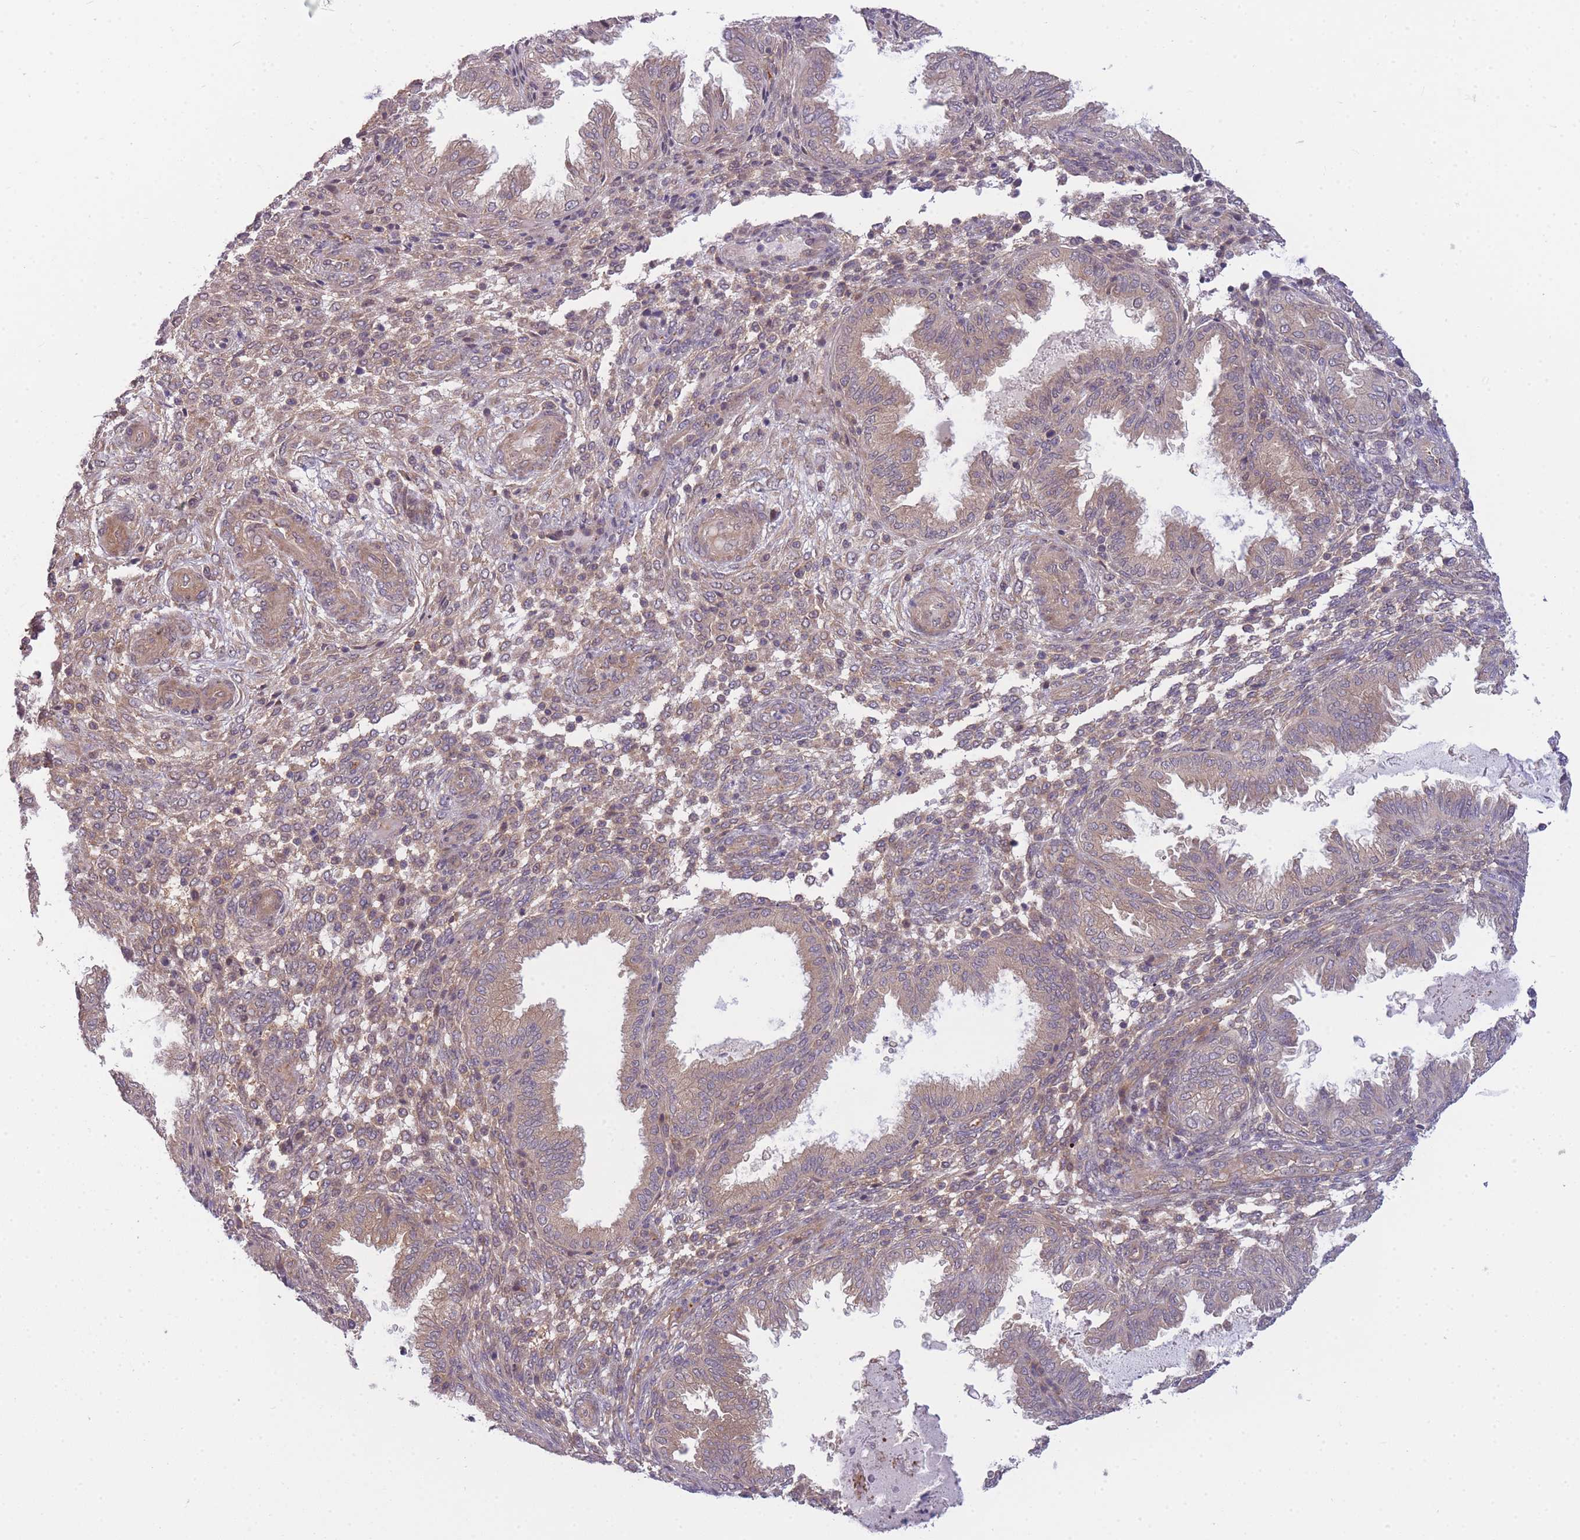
{"staining": {"intensity": "weak", "quantity": "<25%", "location": "cytoplasmic/membranous"}, "tissue": "endometrium", "cell_type": "Cells in endometrial stroma", "image_type": "normal", "snomed": [{"axis": "morphology", "description": "Normal tissue, NOS"}, {"axis": "topography", "description": "Endometrium"}], "caption": "High power microscopy histopathology image of an immunohistochemistry (IHC) micrograph of unremarkable endometrium, revealing no significant staining in cells in endometrial stroma. (Immunohistochemistry (ihc), brightfield microscopy, high magnification).", "gene": "PFDN6", "patient": {"sex": "female", "age": 33}}